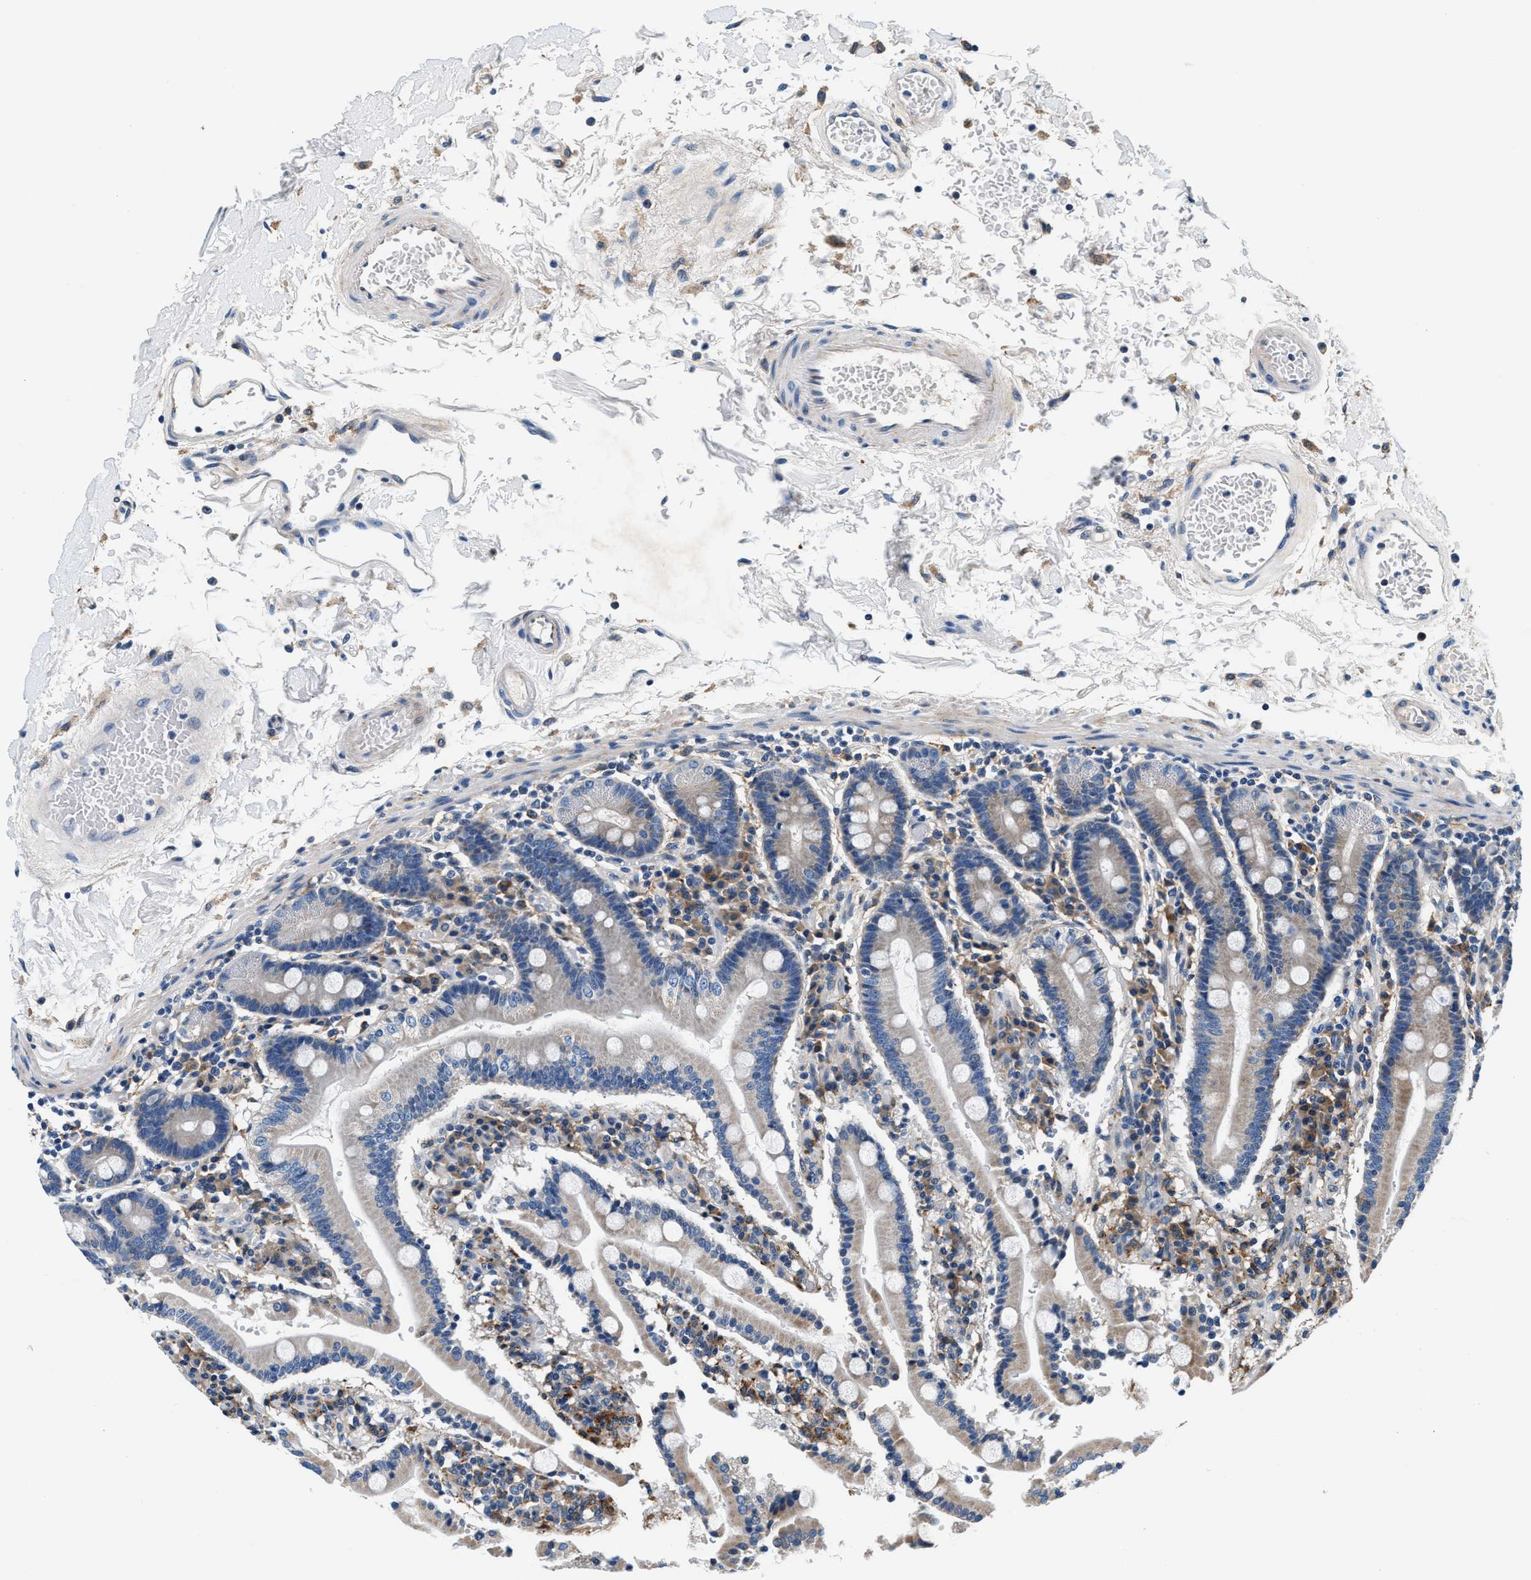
{"staining": {"intensity": "weak", "quantity": "<25%", "location": "cytoplasmic/membranous"}, "tissue": "duodenum", "cell_type": "Glandular cells", "image_type": "normal", "snomed": [{"axis": "morphology", "description": "Normal tissue, NOS"}, {"axis": "topography", "description": "Small intestine, NOS"}], "caption": "This is a photomicrograph of immunohistochemistry (IHC) staining of normal duodenum, which shows no staining in glandular cells. (DAB (3,3'-diaminobenzidine) immunohistochemistry with hematoxylin counter stain).", "gene": "SLFN11", "patient": {"sex": "female", "age": 71}}